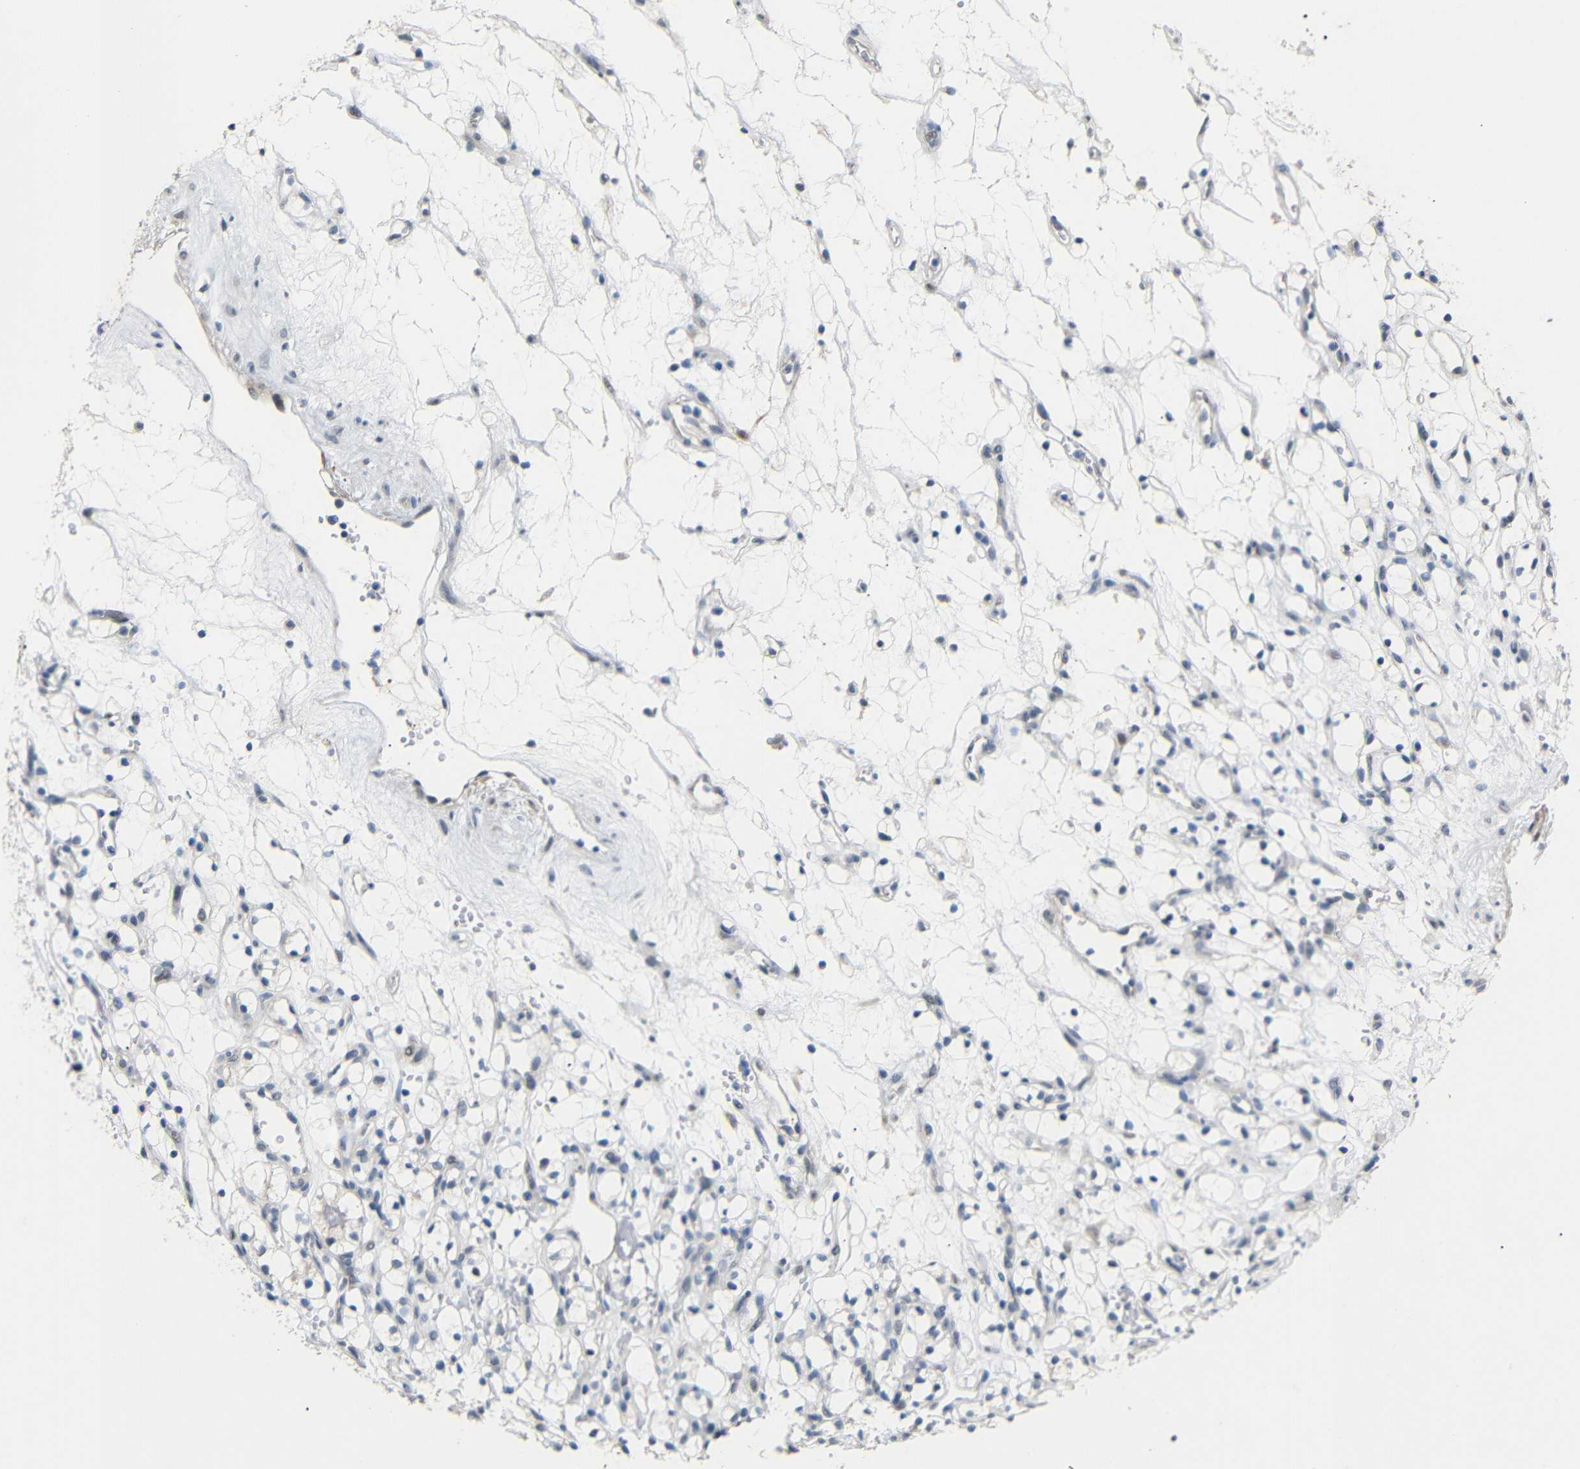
{"staining": {"intensity": "negative", "quantity": "none", "location": "none"}, "tissue": "renal cancer", "cell_type": "Tumor cells", "image_type": "cancer", "snomed": [{"axis": "morphology", "description": "Adenocarcinoma, NOS"}, {"axis": "topography", "description": "Kidney"}], "caption": "Immunohistochemistry of human renal adenocarcinoma exhibits no positivity in tumor cells.", "gene": "GPR158", "patient": {"sex": "female", "age": 60}}